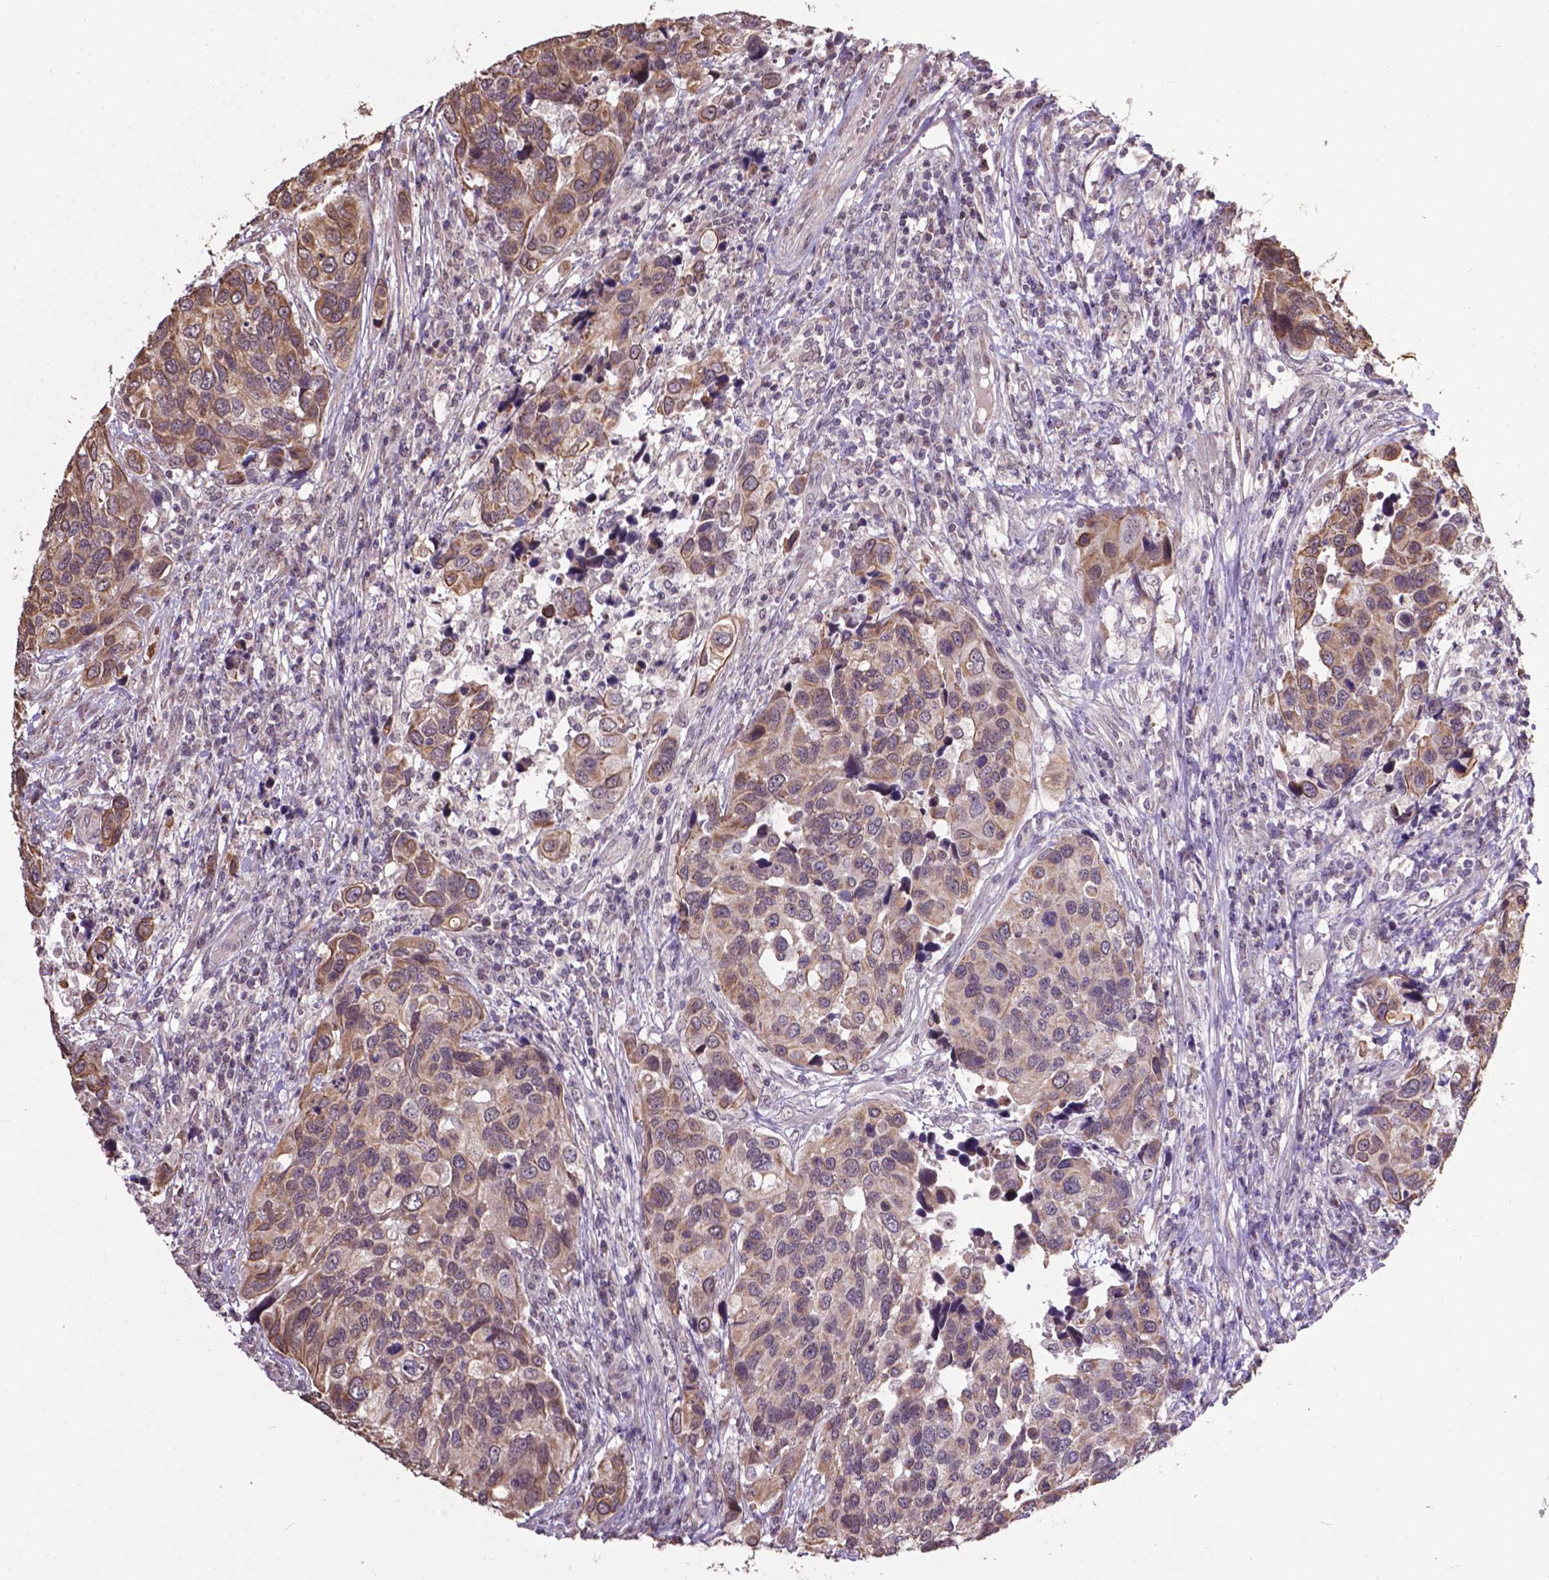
{"staining": {"intensity": "weak", "quantity": ">75%", "location": "cytoplasmic/membranous"}, "tissue": "urothelial cancer", "cell_type": "Tumor cells", "image_type": "cancer", "snomed": [{"axis": "morphology", "description": "Urothelial carcinoma, High grade"}, {"axis": "topography", "description": "Urinary bladder"}], "caption": "Immunohistochemical staining of urothelial cancer shows low levels of weak cytoplasmic/membranous protein expression in about >75% of tumor cells.", "gene": "GLRA2", "patient": {"sex": "male", "age": 60}}